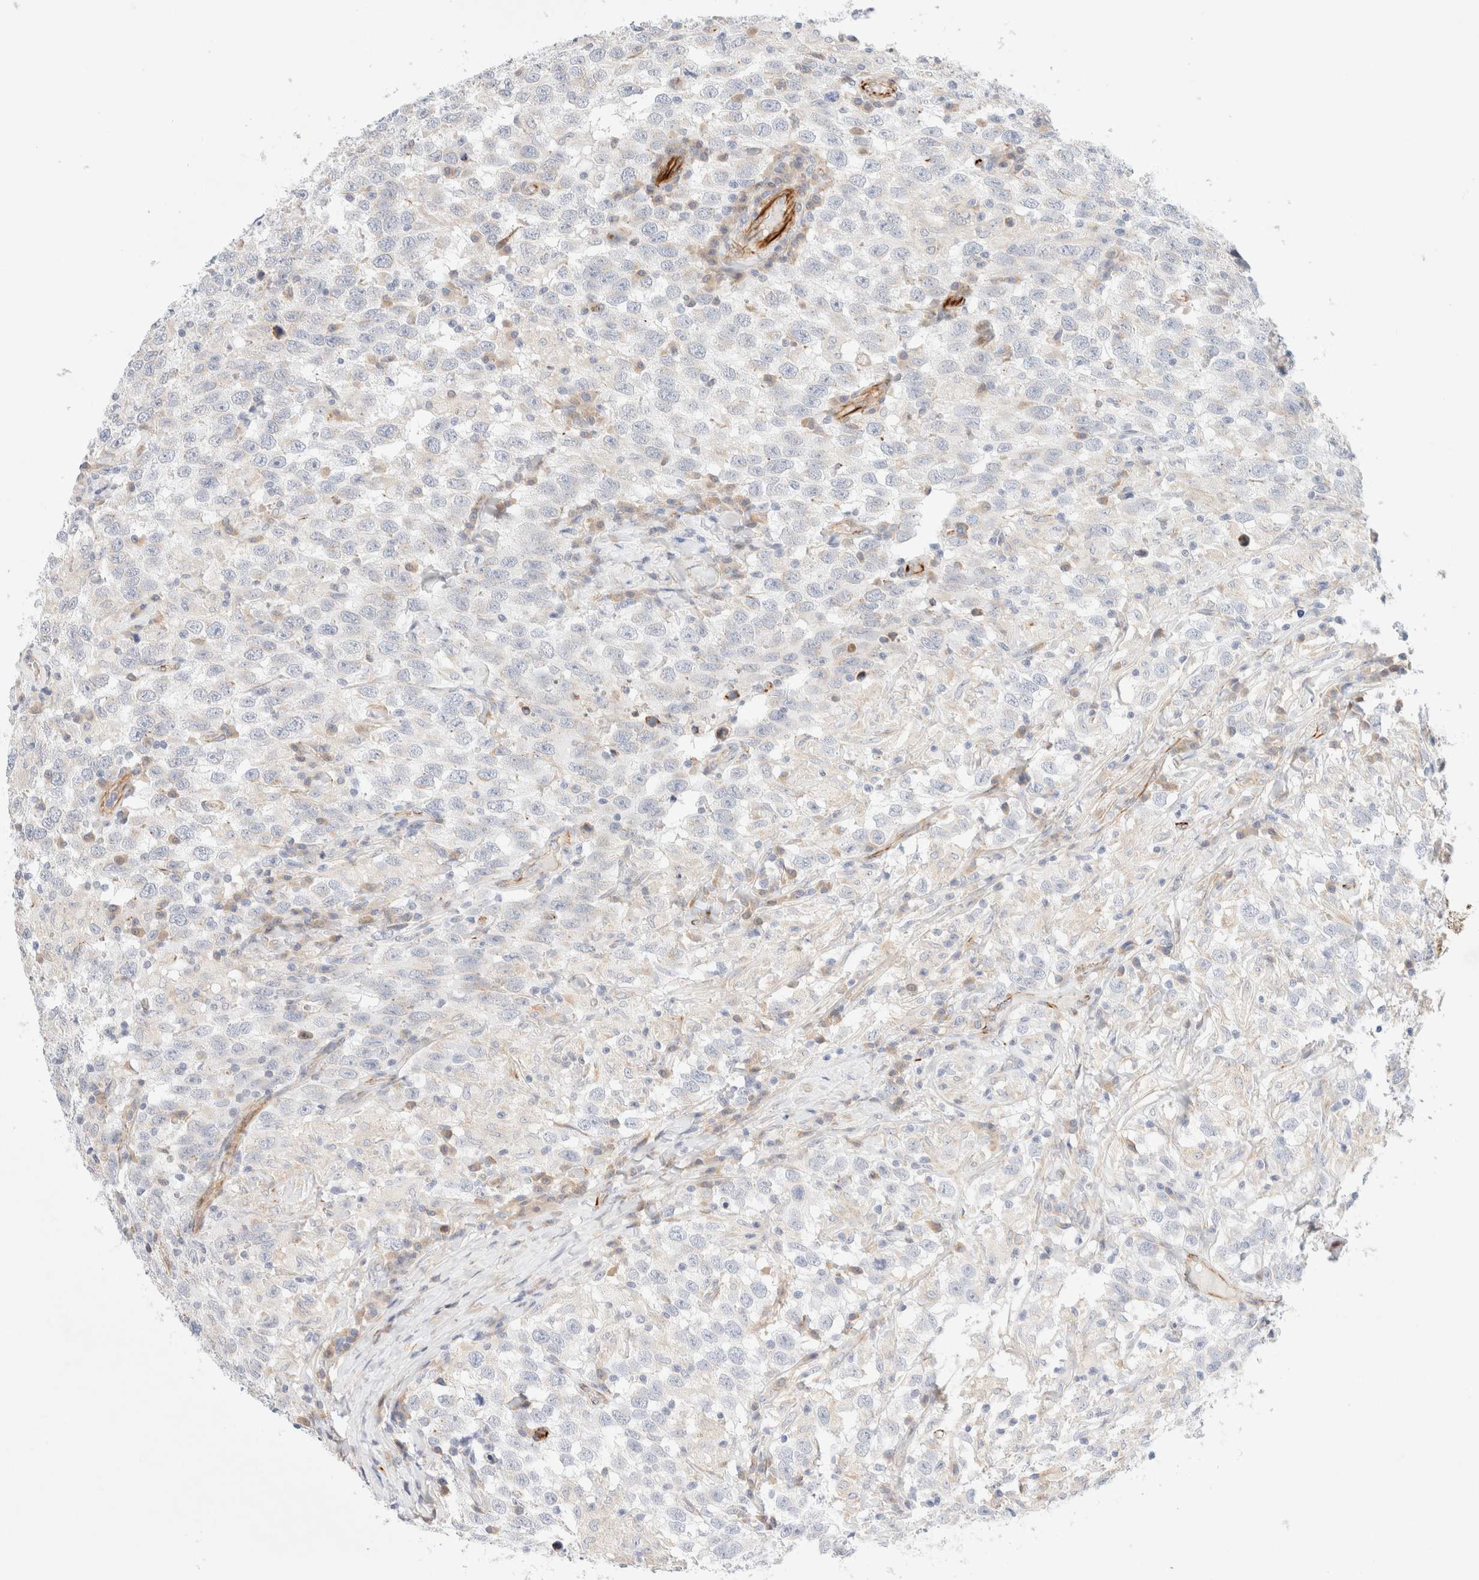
{"staining": {"intensity": "negative", "quantity": "none", "location": "none"}, "tissue": "testis cancer", "cell_type": "Tumor cells", "image_type": "cancer", "snomed": [{"axis": "morphology", "description": "Seminoma, NOS"}, {"axis": "topography", "description": "Testis"}], "caption": "IHC of testis seminoma exhibits no expression in tumor cells.", "gene": "SLC25A48", "patient": {"sex": "male", "age": 41}}